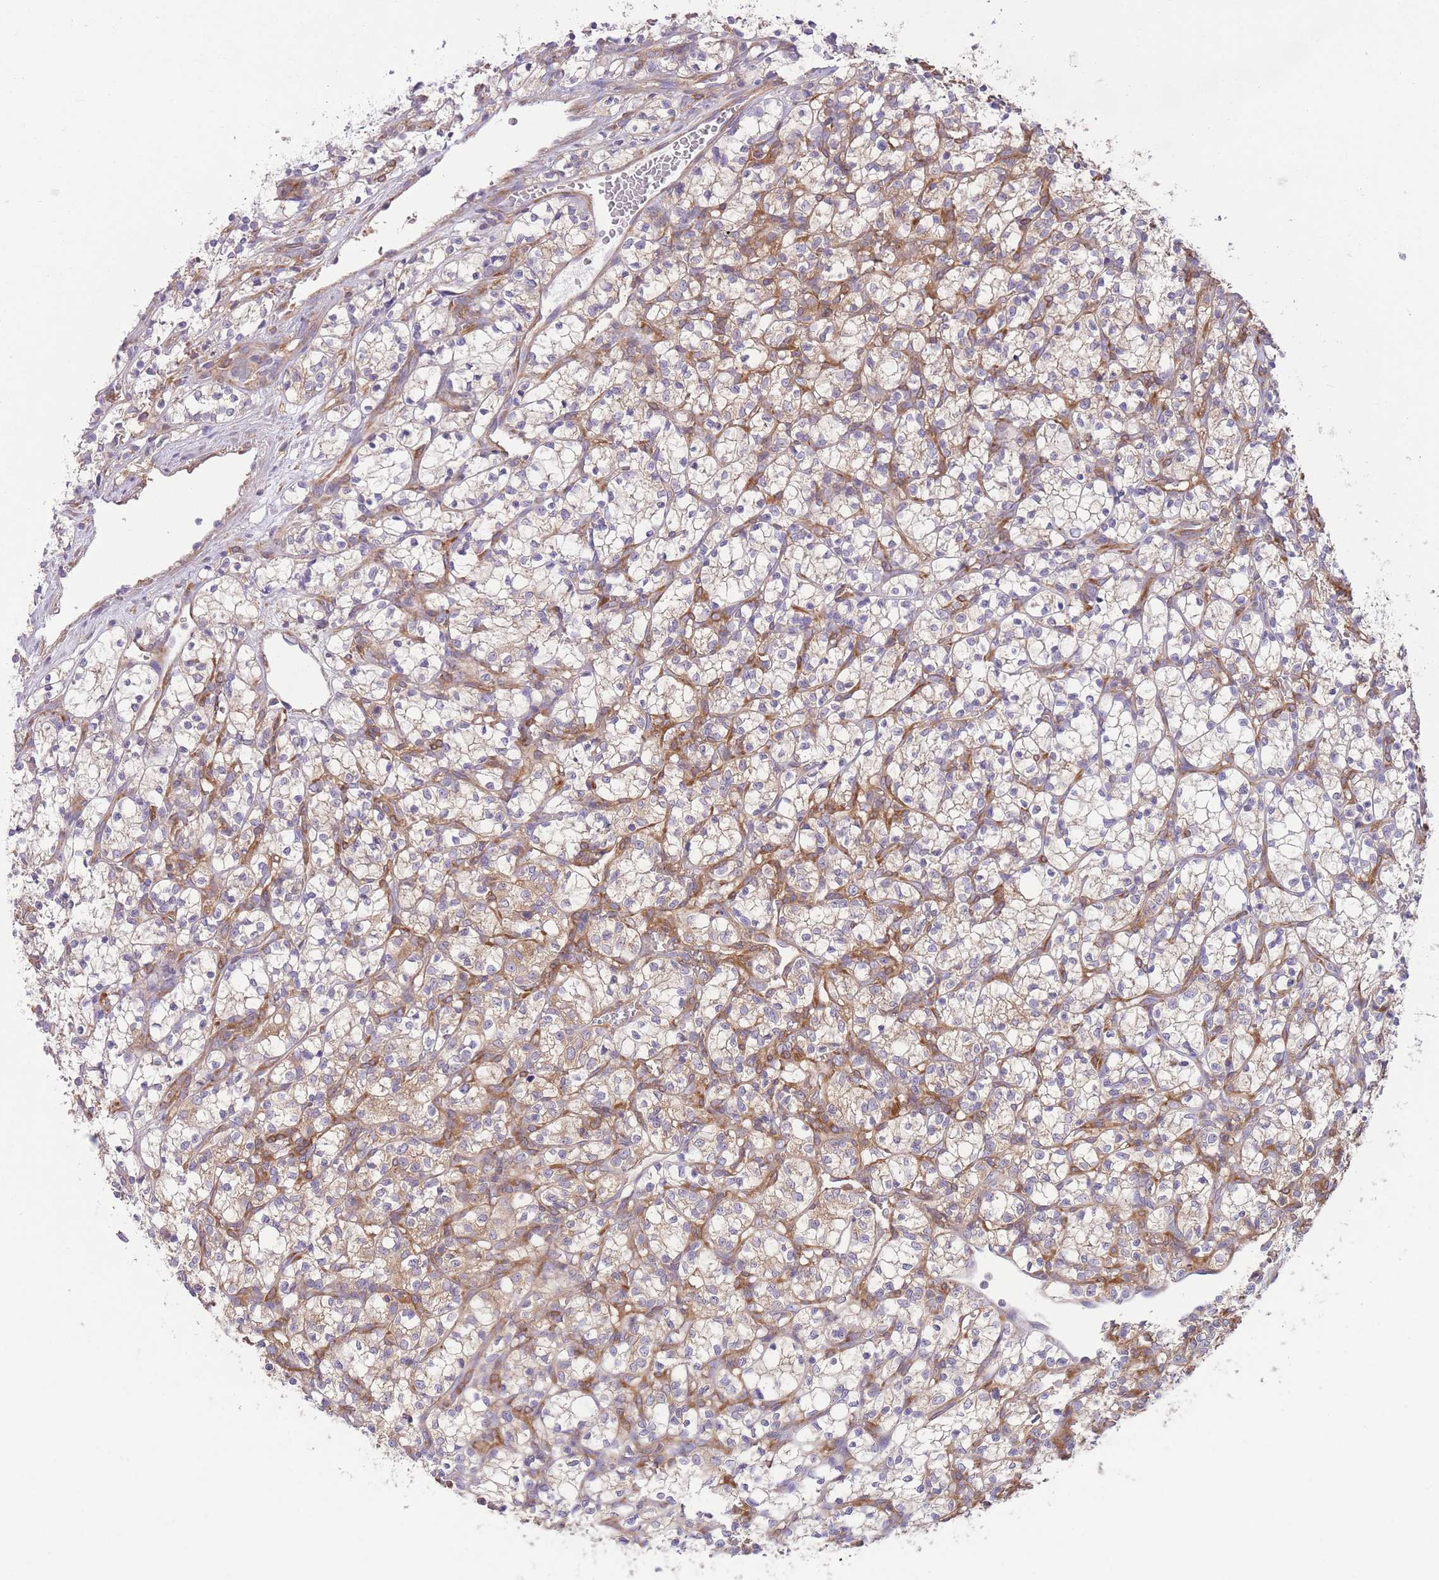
{"staining": {"intensity": "negative", "quantity": "none", "location": "none"}, "tissue": "renal cancer", "cell_type": "Tumor cells", "image_type": "cancer", "snomed": [{"axis": "morphology", "description": "Adenocarcinoma, NOS"}, {"axis": "topography", "description": "Kidney"}], "caption": "An image of renal cancer stained for a protein displays no brown staining in tumor cells.", "gene": "PRKAR1A", "patient": {"sex": "female", "age": 69}}